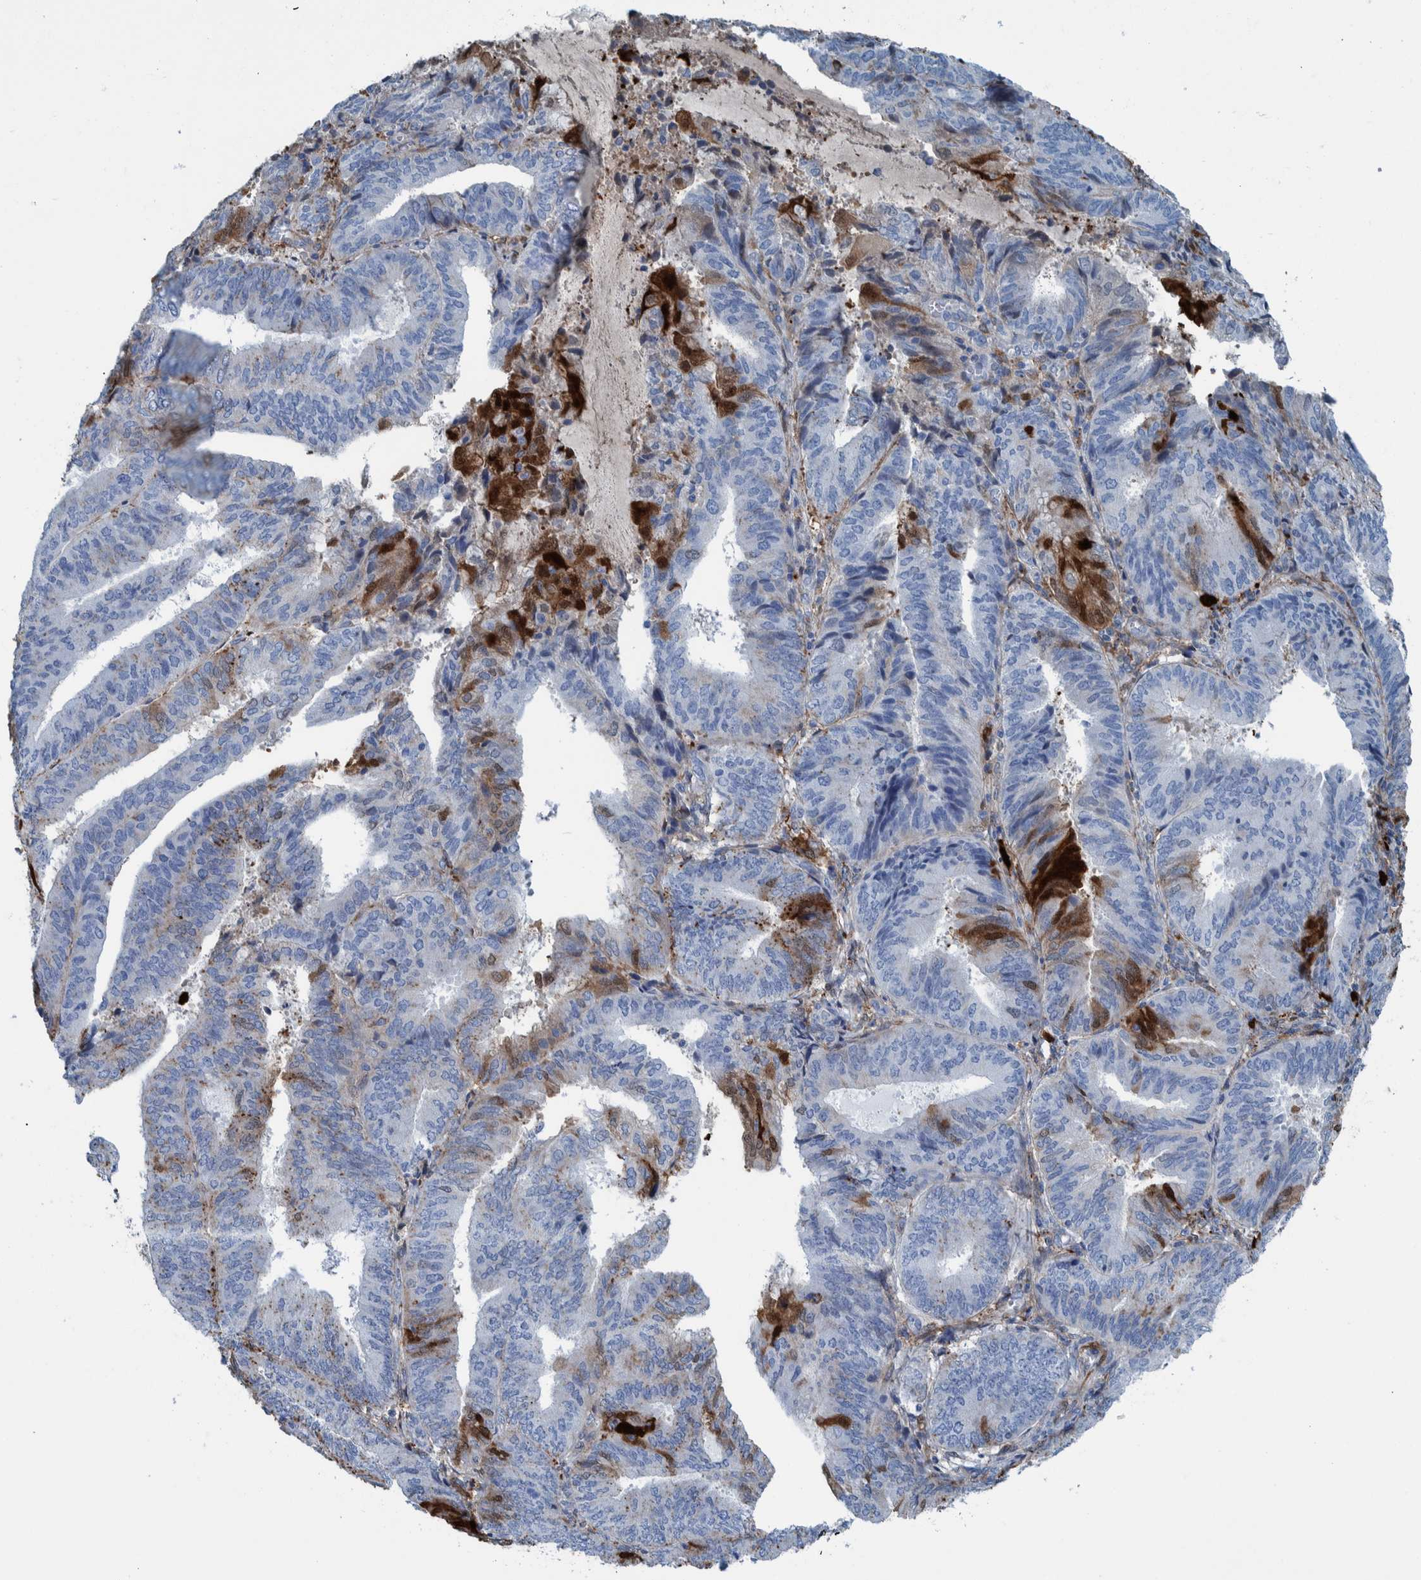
{"staining": {"intensity": "strong", "quantity": "<25%", "location": "cytoplasmic/membranous"}, "tissue": "endometrial cancer", "cell_type": "Tumor cells", "image_type": "cancer", "snomed": [{"axis": "morphology", "description": "Adenocarcinoma, NOS"}, {"axis": "topography", "description": "Endometrium"}], "caption": "There is medium levels of strong cytoplasmic/membranous expression in tumor cells of endometrial cancer (adenocarcinoma), as demonstrated by immunohistochemical staining (brown color).", "gene": "IDO1", "patient": {"sex": "female", "age": 81}}